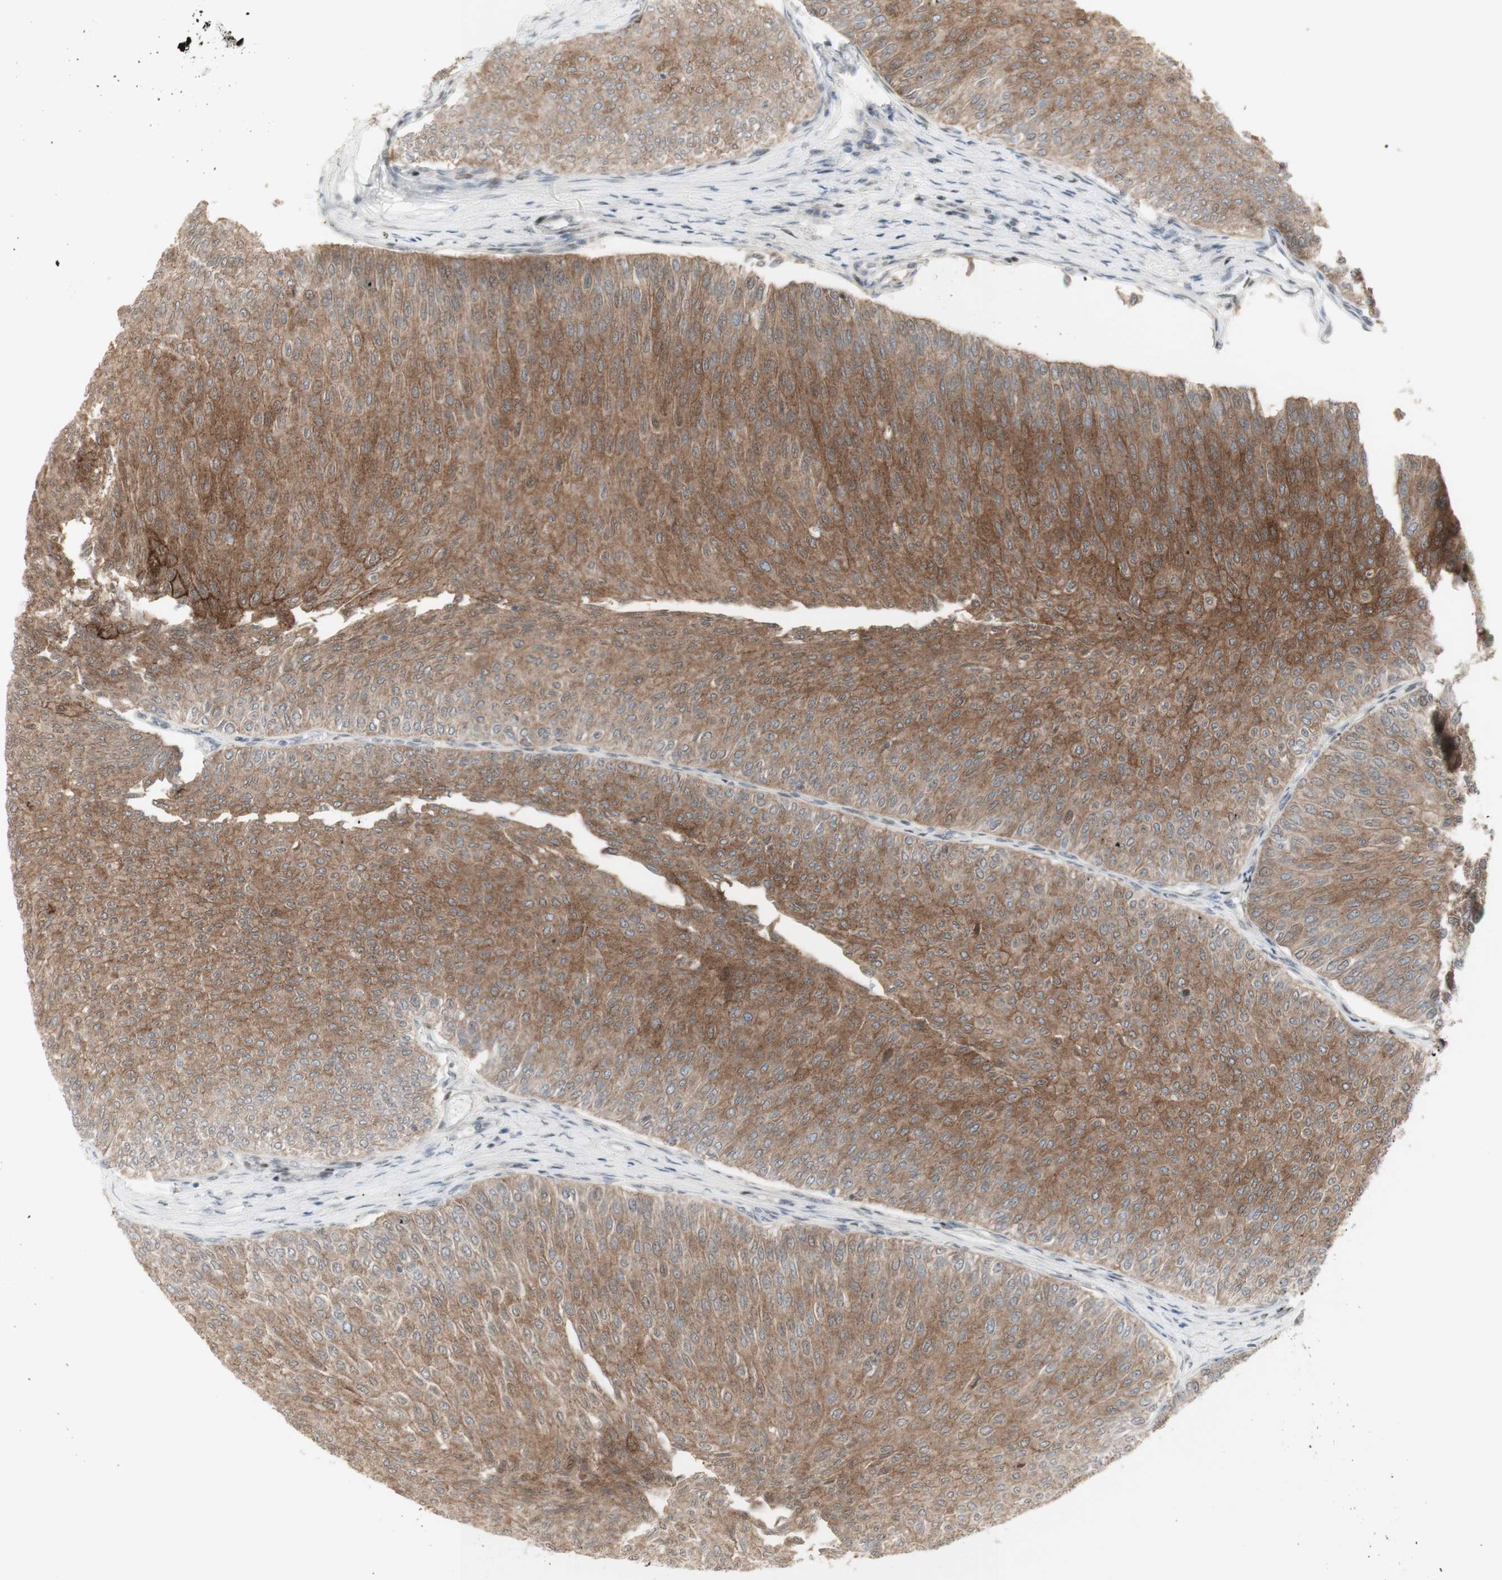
{"staining": {"intensity": "moderate", "quantity": ">75%", "location": "cytoplasmic/membranous"}, "tissue": "urothelial cancer", "cell_type": "Tumor cells", "image_type": "cancer", "snomed": [{"axis": "morphology", "description": "Urothelial carcinoma, Low grade"}, {"axis": "topography", "description": "Urinary bladder"}], "caption": "The photomicrograph shows a brown stain indicating the presence of a protein in the cytoplasmic/membranous of tumor cells in urothelial carcinoma (low-grade).", "gene": "C1orf116", "patient": {"sex": "male", "age": 78}}